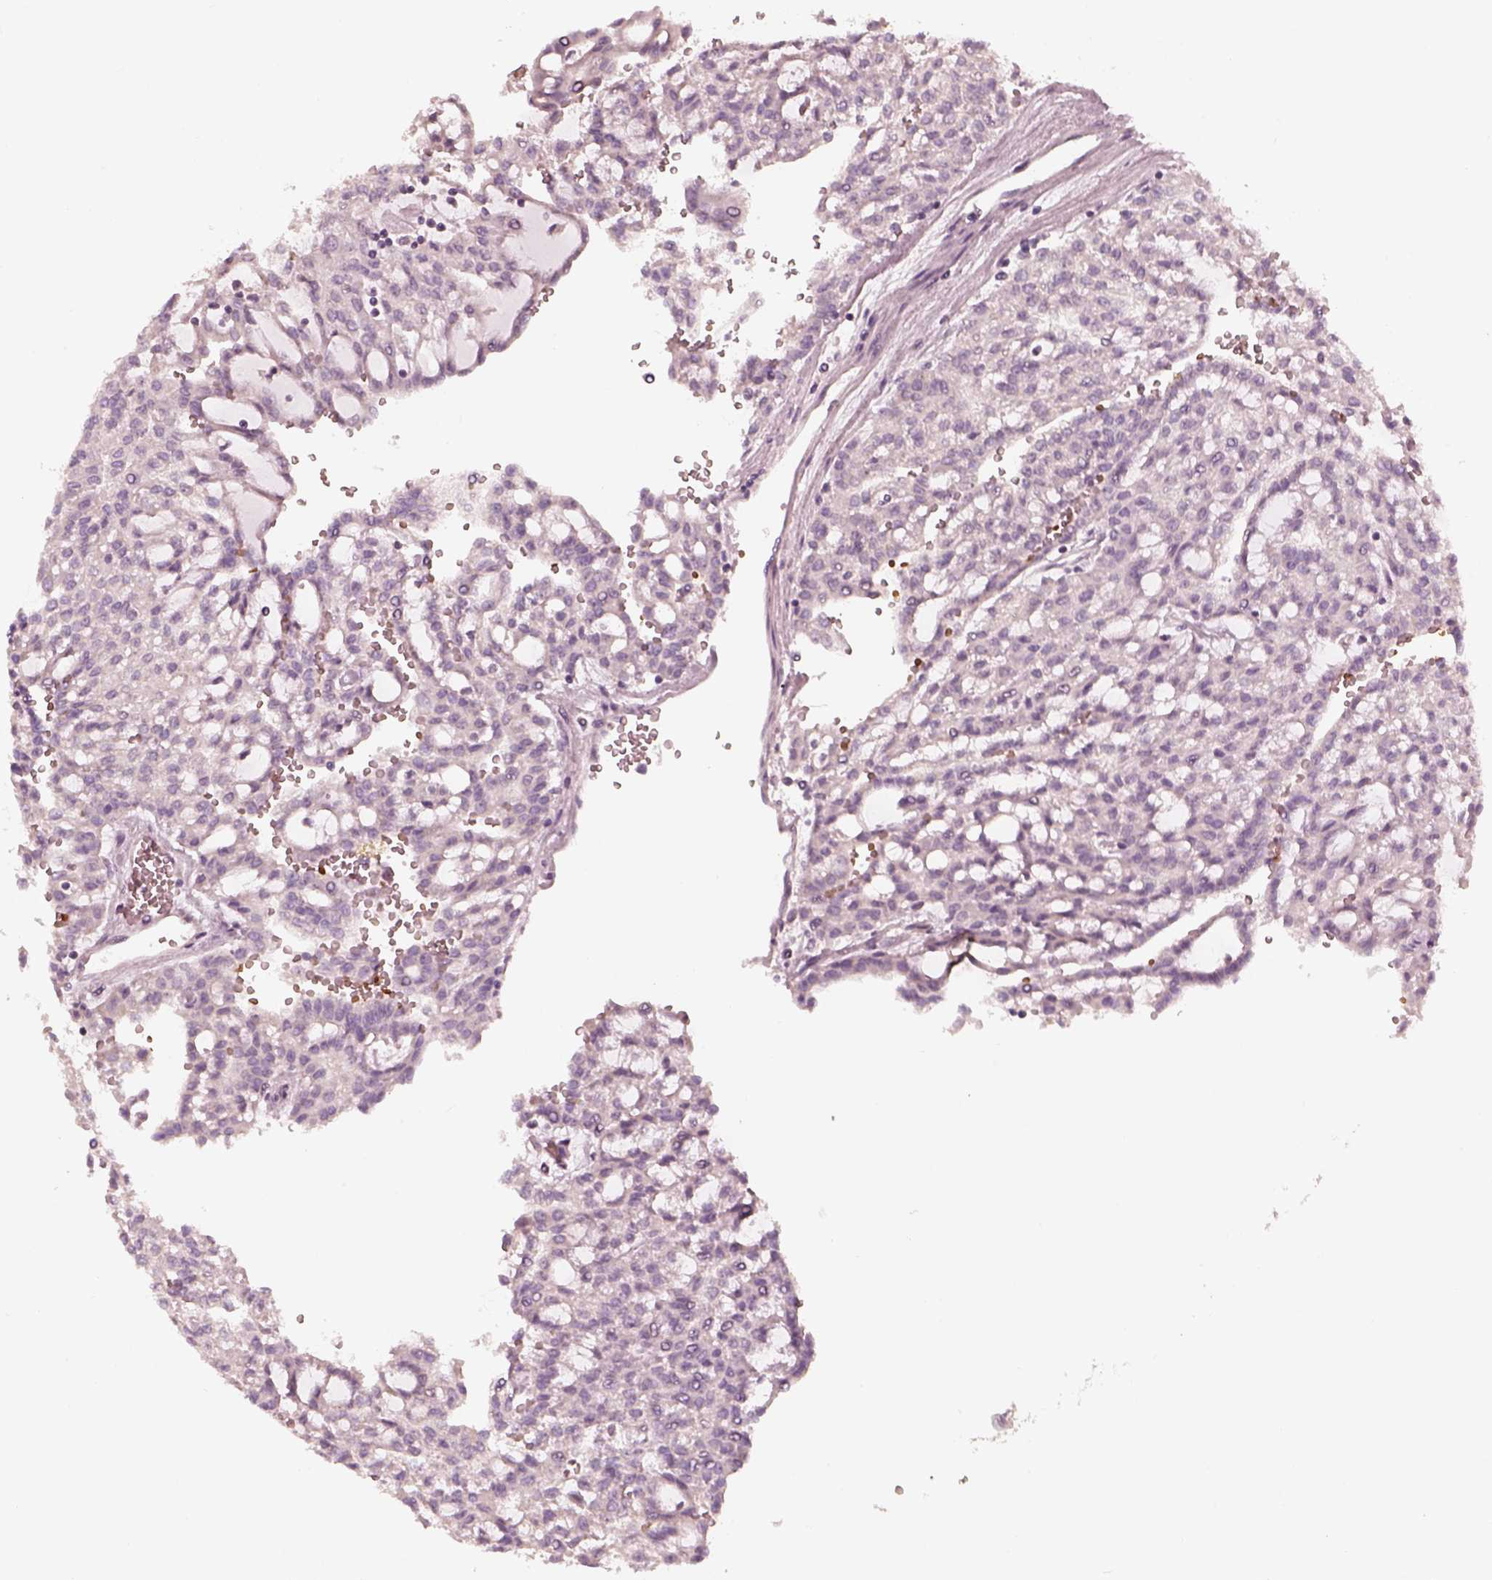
{"staining": {"intensity": "negative", "quantity": "none", "location": "none"}, "tissue": "renal cancer", "cell_type": "Tumor cells", "image_type": "cancer", "snomed": [{"axis": "morphology", "description": "Adenocarcinoma, NOS"}, {"axis": "topography", "description": "Kidney"}], "caption": "This is a photomicrograph of immunohistochemistry staining of renal adenocarcinoma, which shows no staining in tumor cells. (DAB (3,3'-diaminobenzidine) immunohistochemistry visualized using brightfield microscopy, high magnification).", "gene": "ANKLE1", "patient": {"sex": "male", "age": 63}}